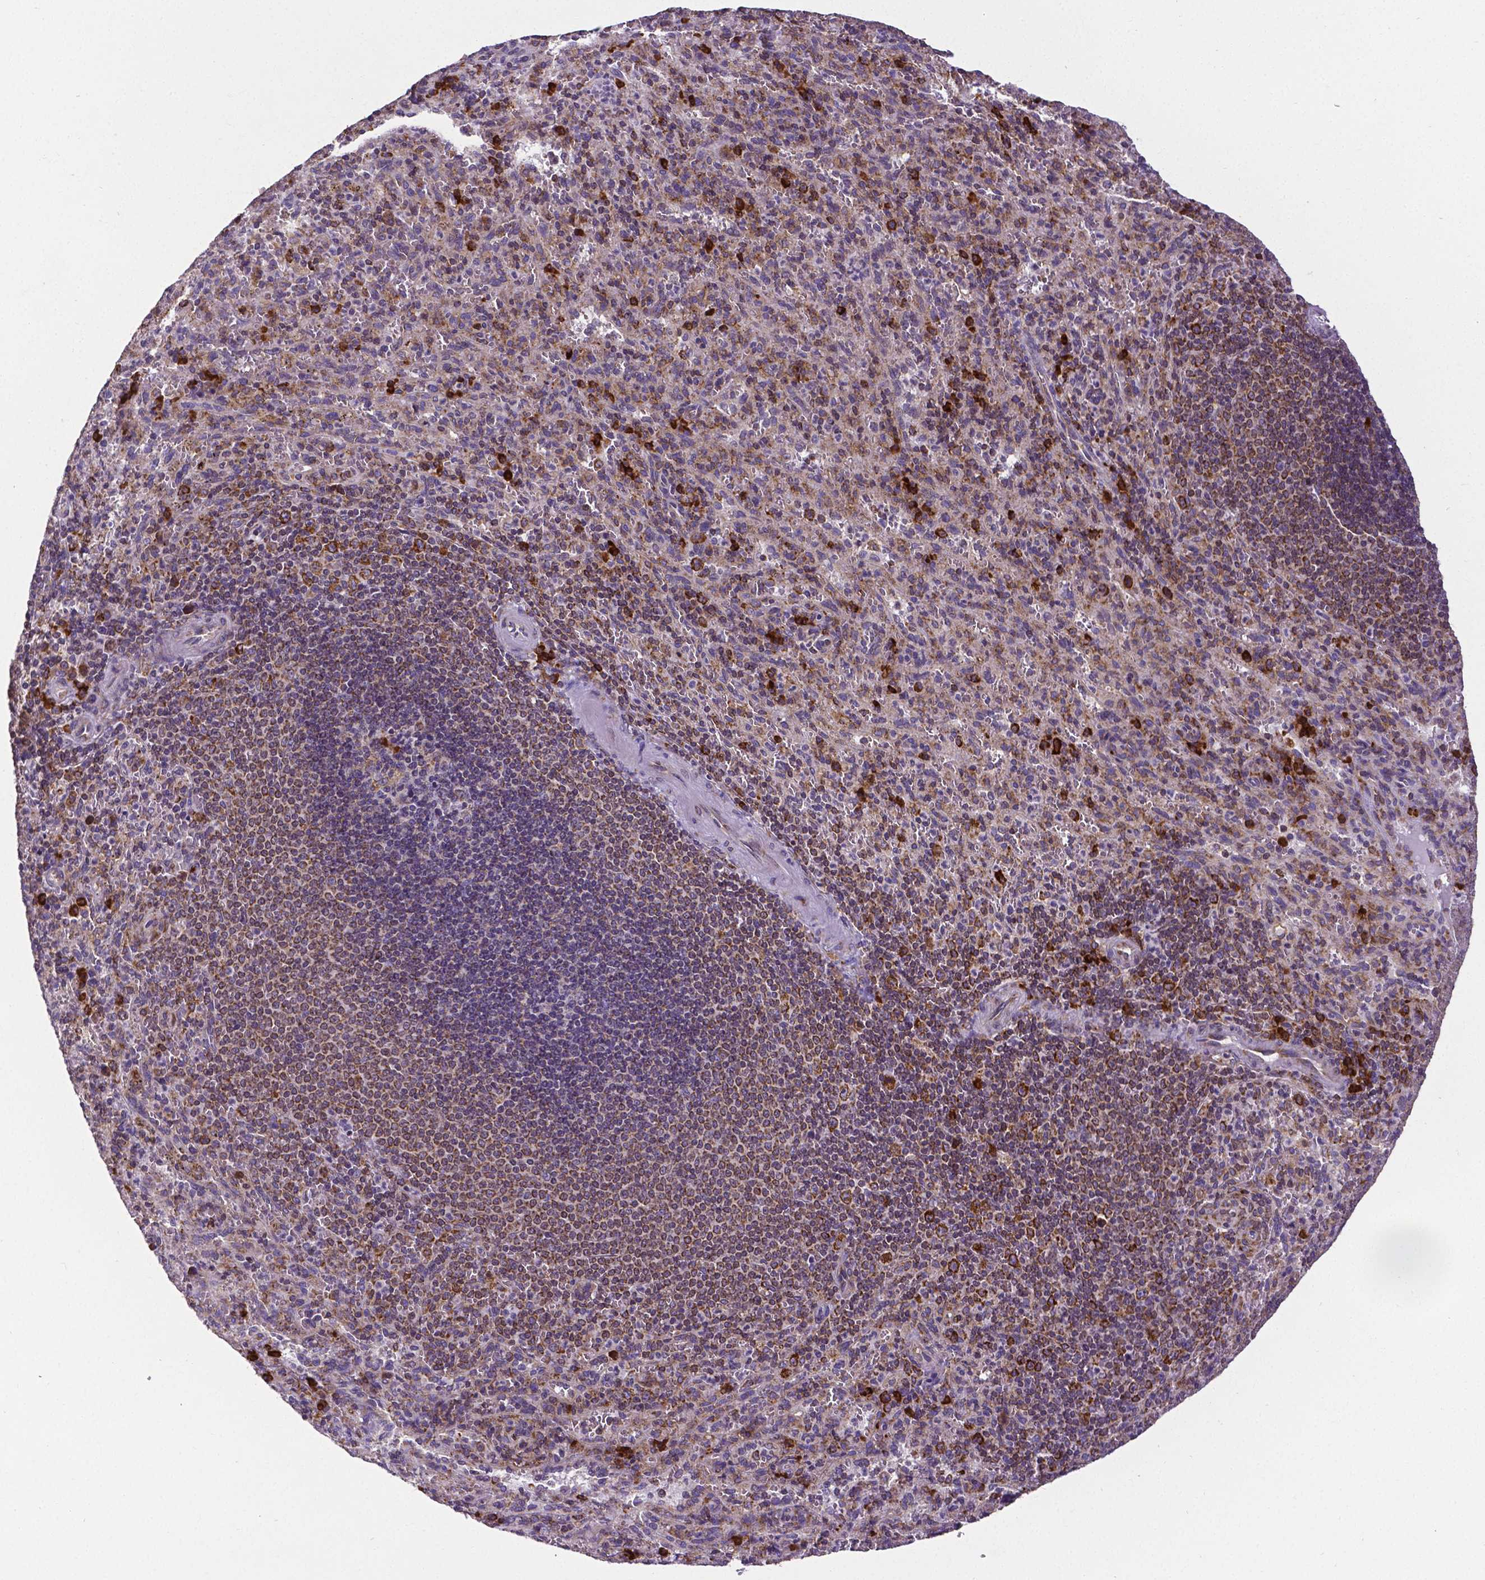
{"staining": {"intensity": "strong", "quantity": "<25%", "location": "cytoplasmic/membranous"}, "tissue": "spleen", "cell_type": "Cells in red pulp", "image_type": "normal", "snomed": [{"axis": "morphology", "description": "Normal tissue, NOS"}, {"axis": "topography", "description": "Spleen"}], "caption": "A brown stain shows strong cytoplasmic/membranous staining of a protein in cells in red pulp of unremarkable spleen. The staining was performed using DAB (3,3'-diaminobenzidine), with brown indicating positive protein expression. Nuclei are stained blue with hematoxylin.", "gene": "MTDH", "patient": {"sex": "male", "age": 57}}